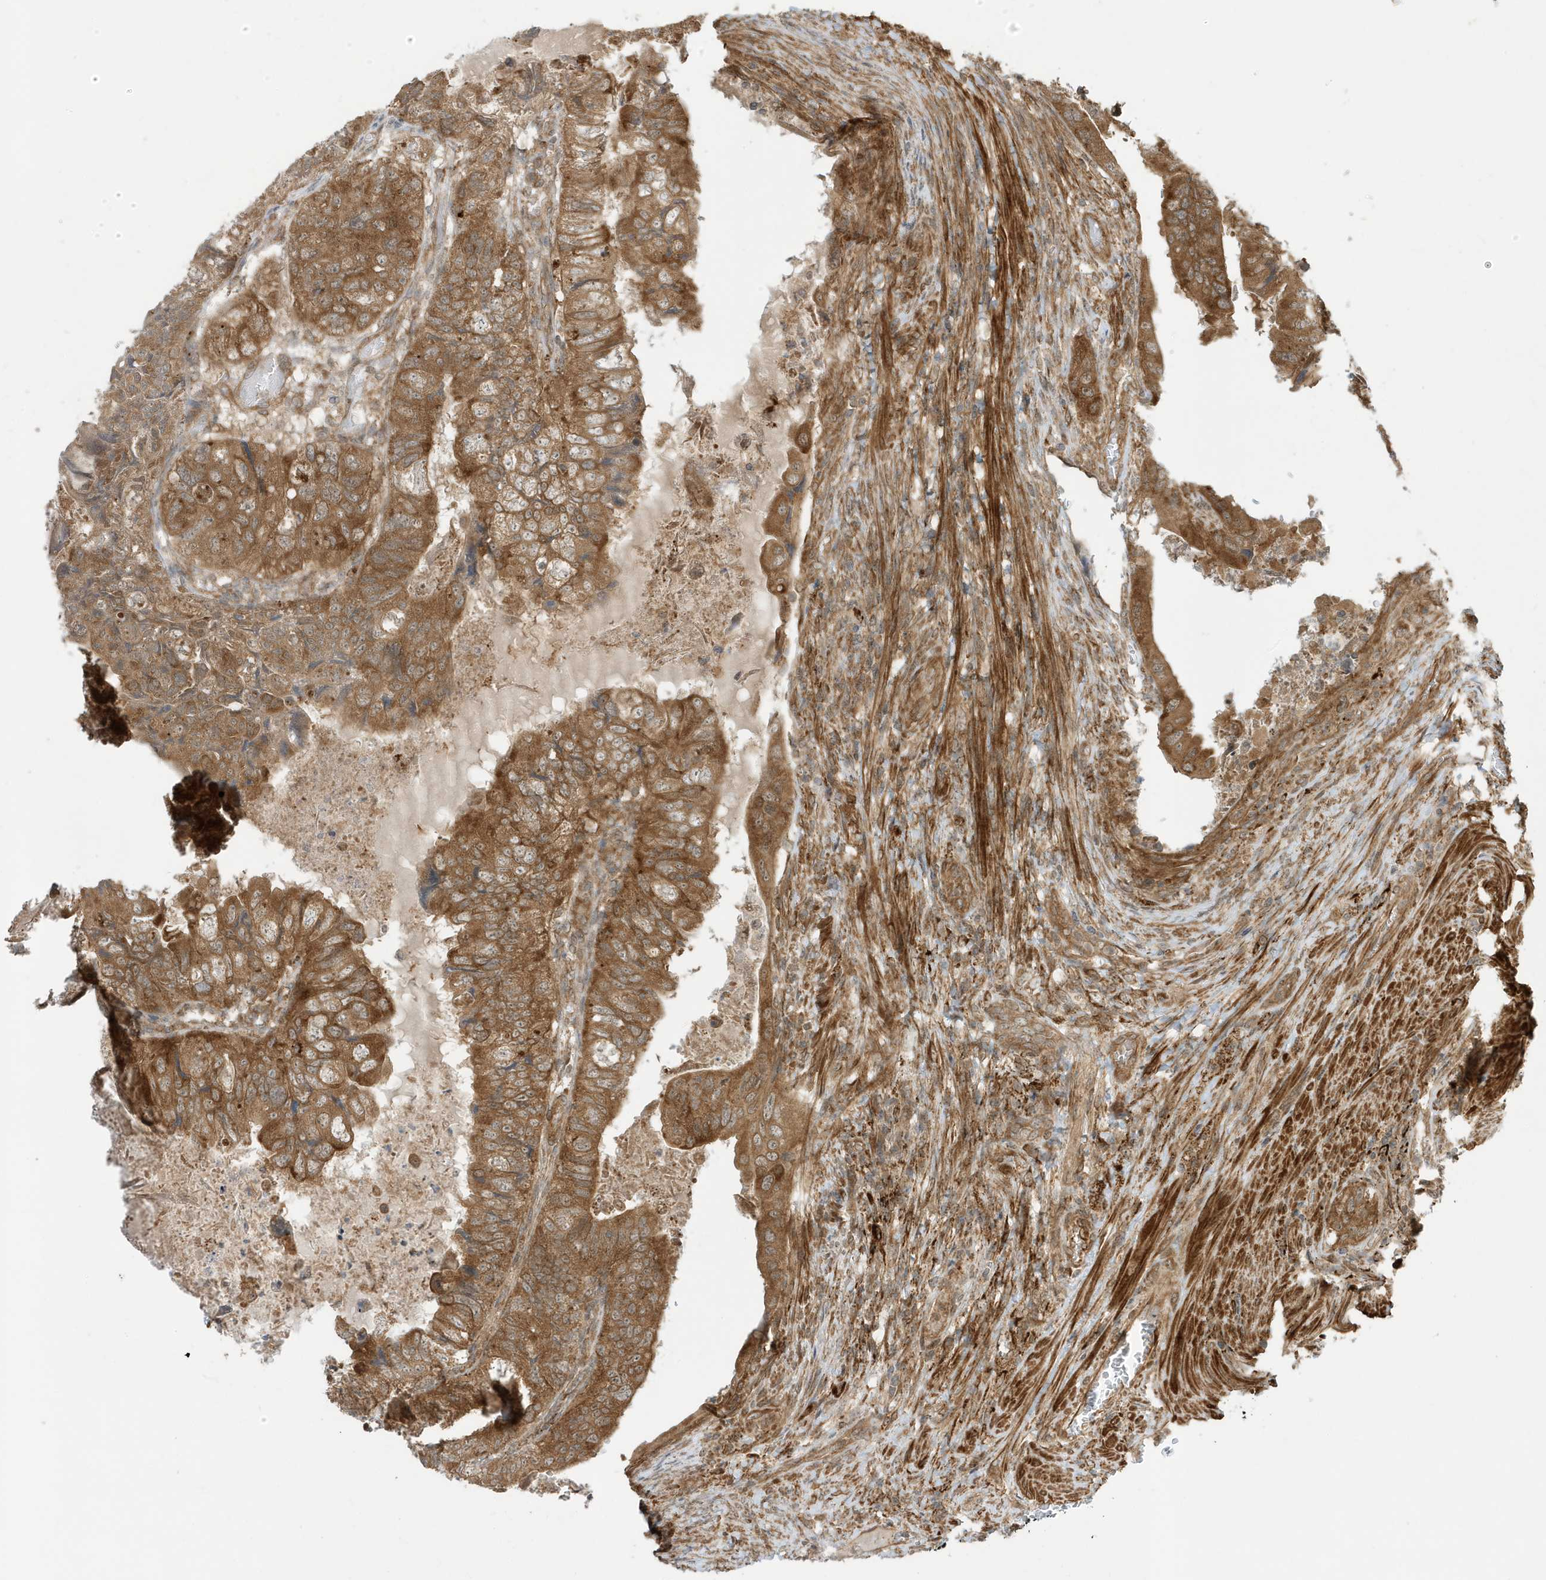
{"staining": {"intensity": "strong", "quantity": ">75%", "location": "cytoplasmic/membranous"}, "tissue": "colorectal cancer", "cell_type": "Tumor cells", "image_type": "cancer", "snomed": [{"axis": "morphology", "description": "Adenocarcinoma, NOS"}, {"axis": "topography", "description": "Rectum"}], "caption": "A brown stain highlights strong cytoplasmic/membranous staining of a protein in colorectal cancer (adenocarcinoma) tumor cells. (Stains: DAB in brown, nuclei in blue, Microscopy: brightfield microscopy at high magnification).", "gene": "DHX36", "patient": {"sex": "male", "age": 63}}